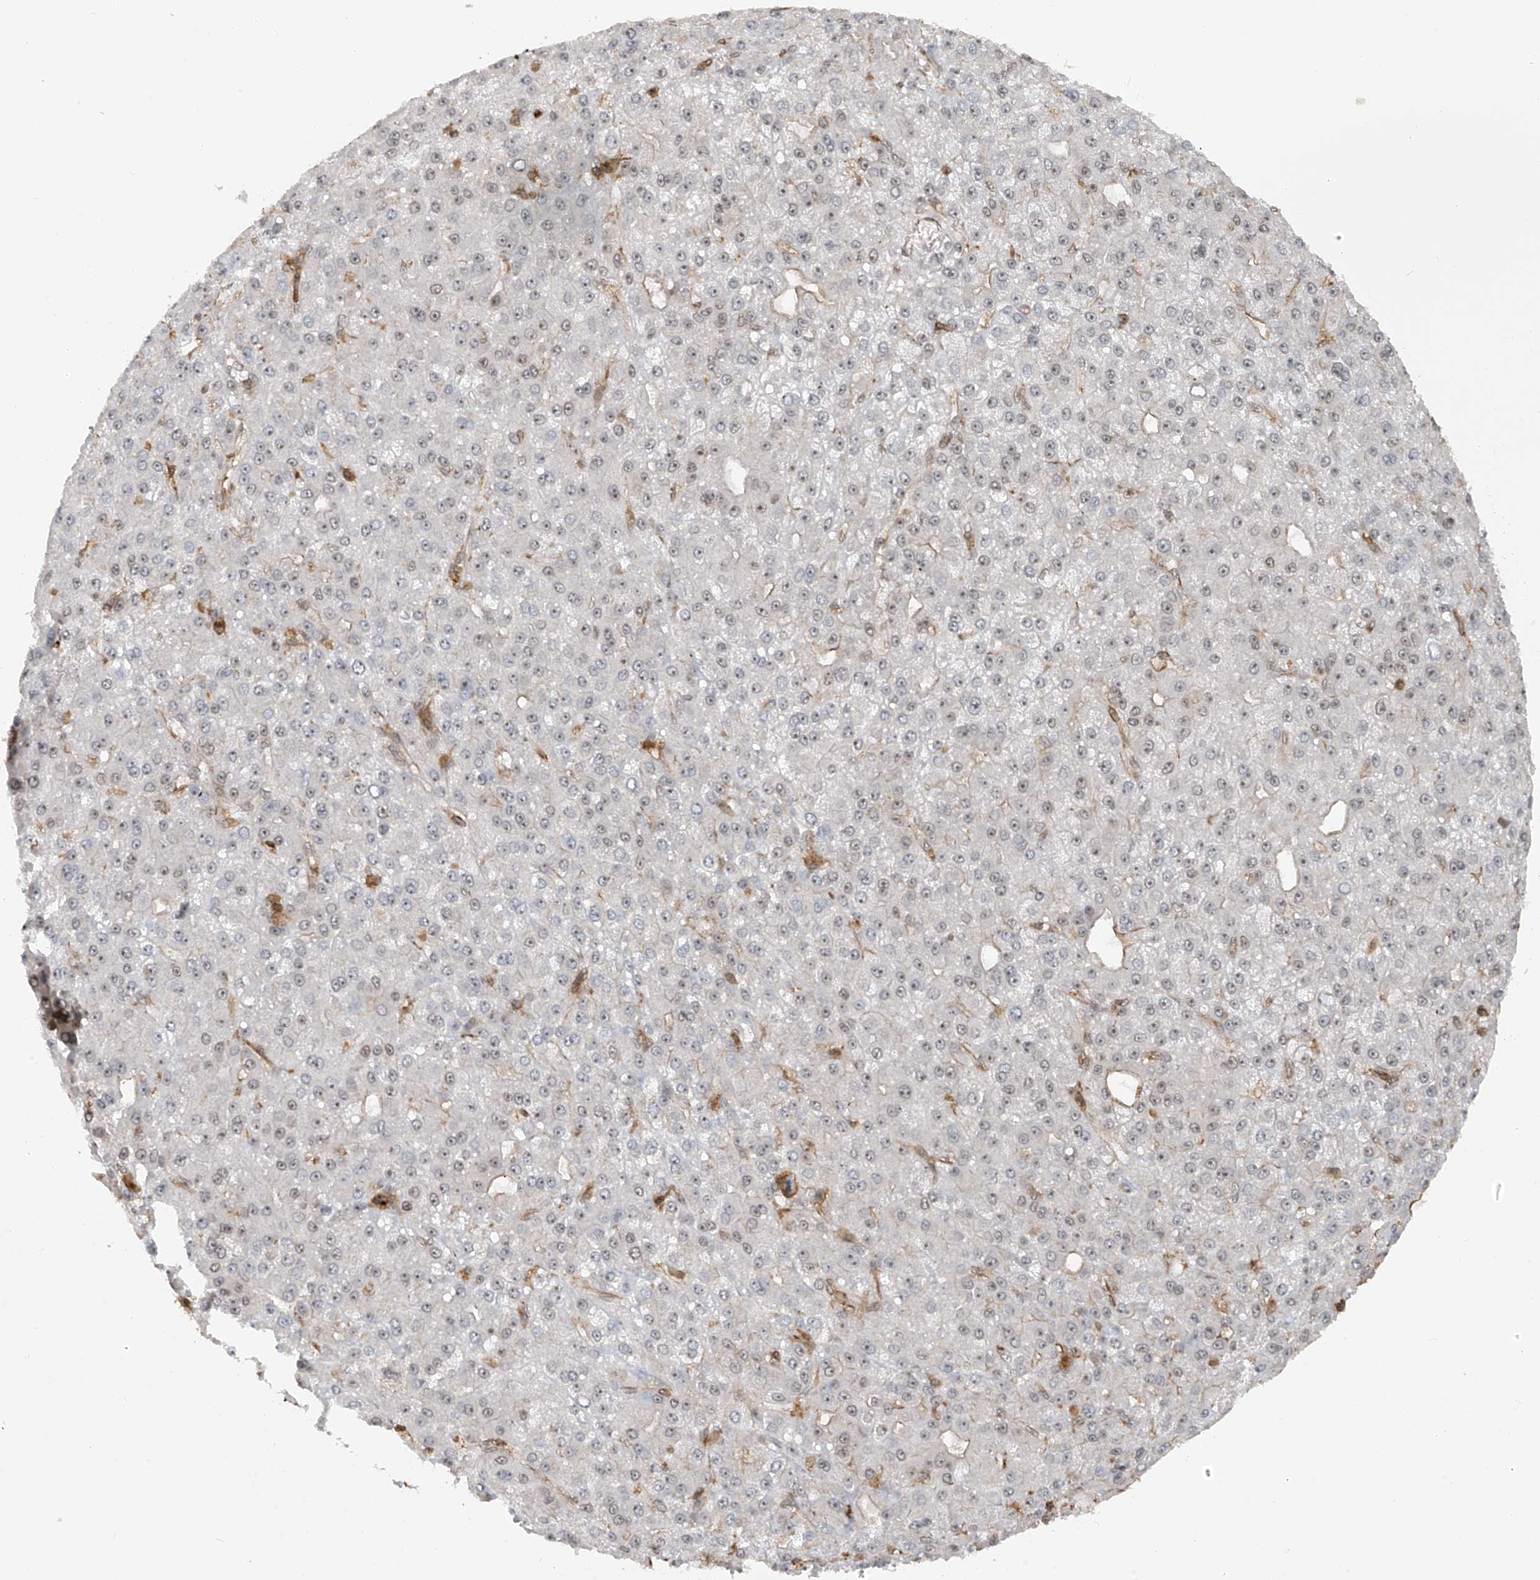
{"staining": {"intensity": "weak", "quantity": "25%-75%", "location": "nuclear"}, "tissue": "liver cancer", "cell_type": "Tumor cells", "image_type": "cancer", "snomed": [{"axis": "morphology", "description": "Carcinoma, Hepatocellular, NOS"}, {"axis": "topography", "description": "Liver"}], "caption": "Protein analysis of liver cancer (hepatocellular carcinoma) tissue displays weak nuclear staining in approximately 25%-75% of tumor cells. The staining was performed using DAB, with brown indicating positive protein expression. Nuclei are stained blue with hematoxylin.", "gene": "REPIN1", "patient": {"sex": "male", "age": 67}}